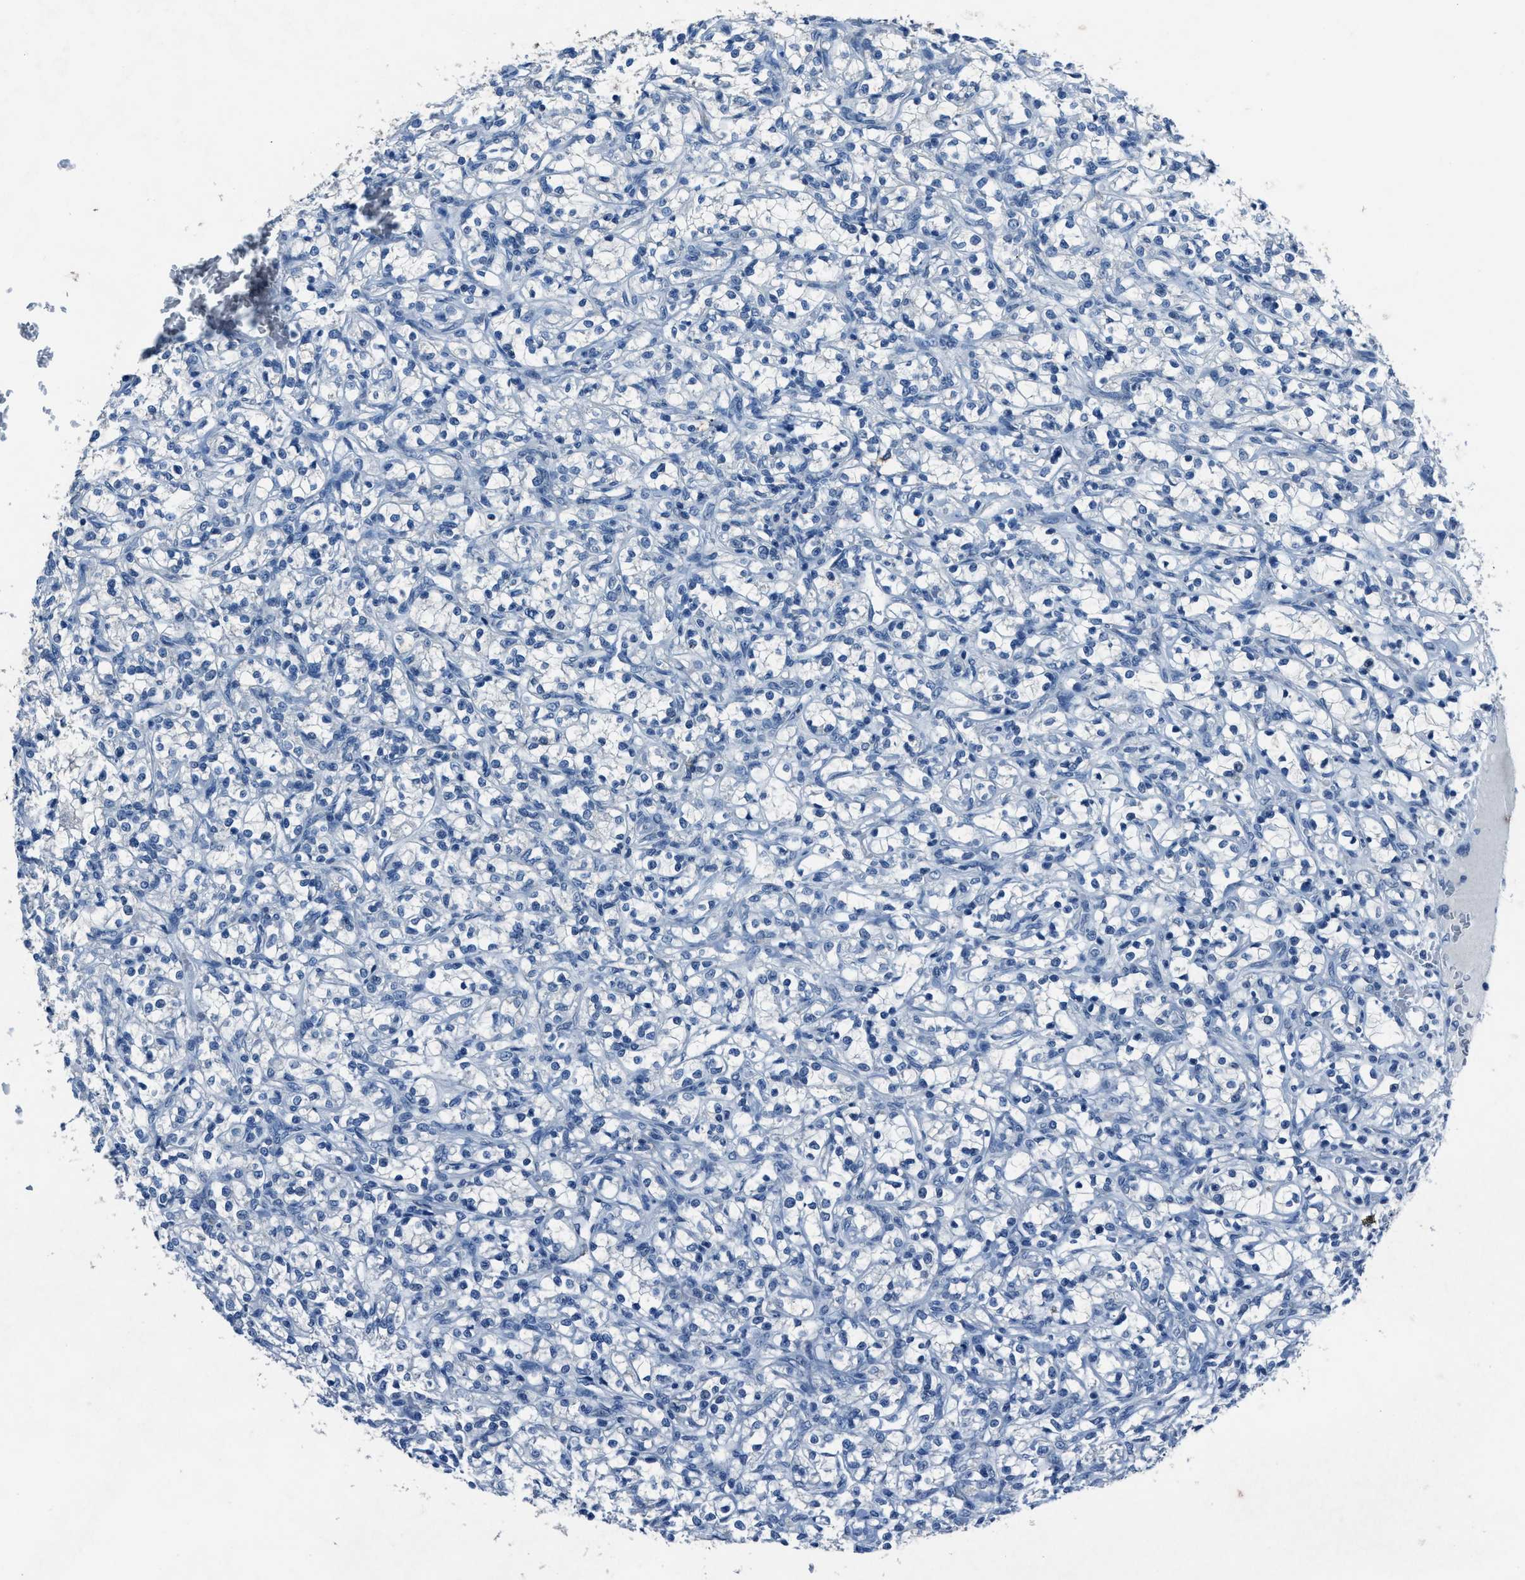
{"staining": {"intensity": "negative", "quantity": "none", "location": "none"}, "tissue": "renal cancer", "cell_type": "Tumor cells", "image_type": "cancer", "snomed": [{"axis": "morphology", "description": "Adenocarcinoma, NOS"}, {"axis": "topography", "description": "Kidney"}], "caption": "High power microscopy image of an immunohistochemistry (IHC) micrograph of renal cancer, revealing no significant expression in tumor cells. (Stains: DAB (3,3'-diaminobenzidine) immunohistochemistry (IHC) with hematoxylin counter stain, Microscopy: brightfield microscopy at high magnification).", "gene": "ADAM2", "patient": {"sex": "female", "age": 69}}